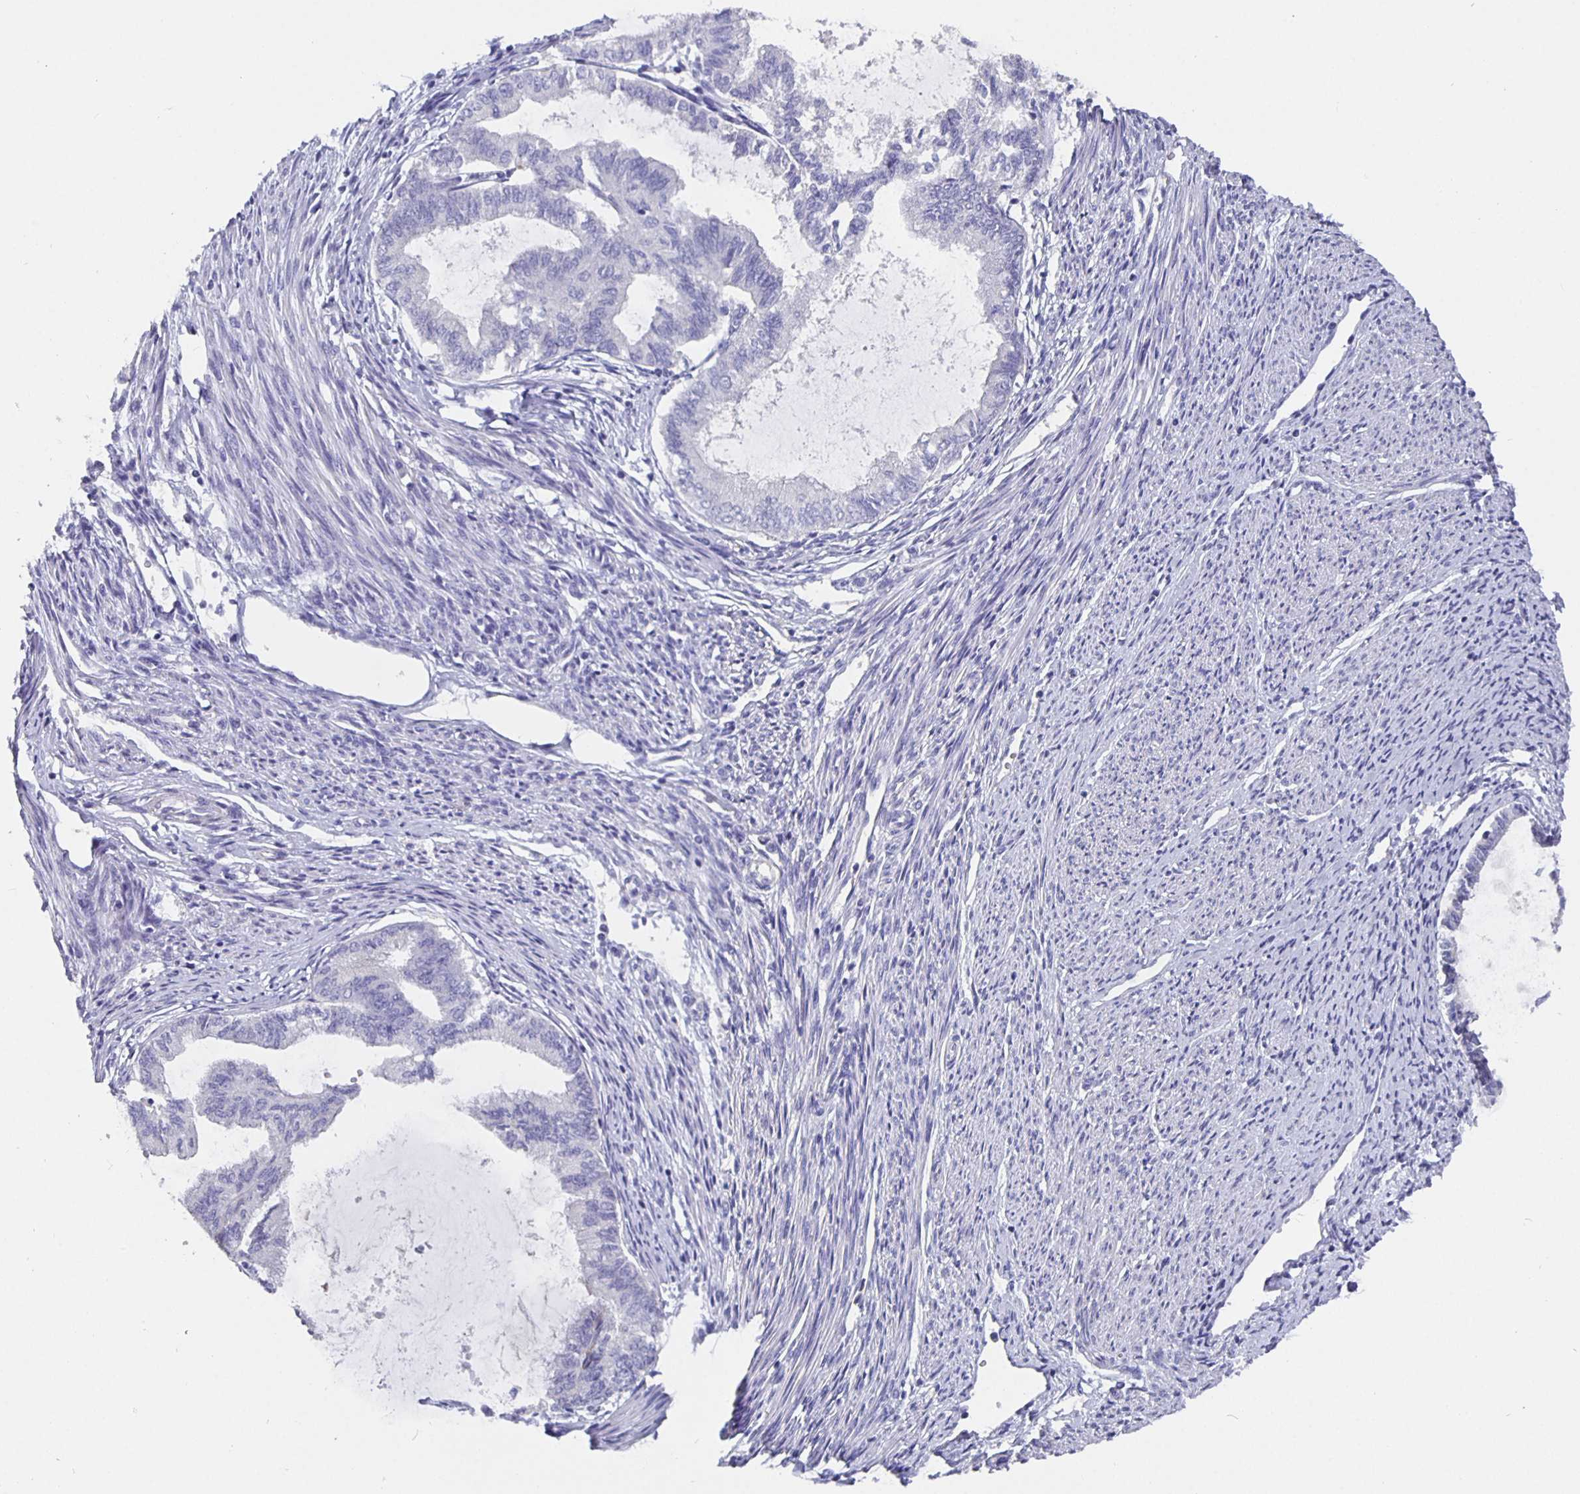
{"staining": {"intensity": "negative", "quantity": "none", "location": "none"}, "tissue": "endometrial cancer", "cell_type": "Tumor cells", "image_type": "cancer", "snomed": [{"axis": "morphology", "description": "Adenocarcinoma, NOS"}, {"axis": "topography", "description": "Endometrium"}], "caption": "Endometrial cancer (adenocarcinoma) was stained to show a protein in brown. There is no significant positivity in tumor cells.", "gene": "CFAP74", "patient": {"sex": "female", "age": 86}}